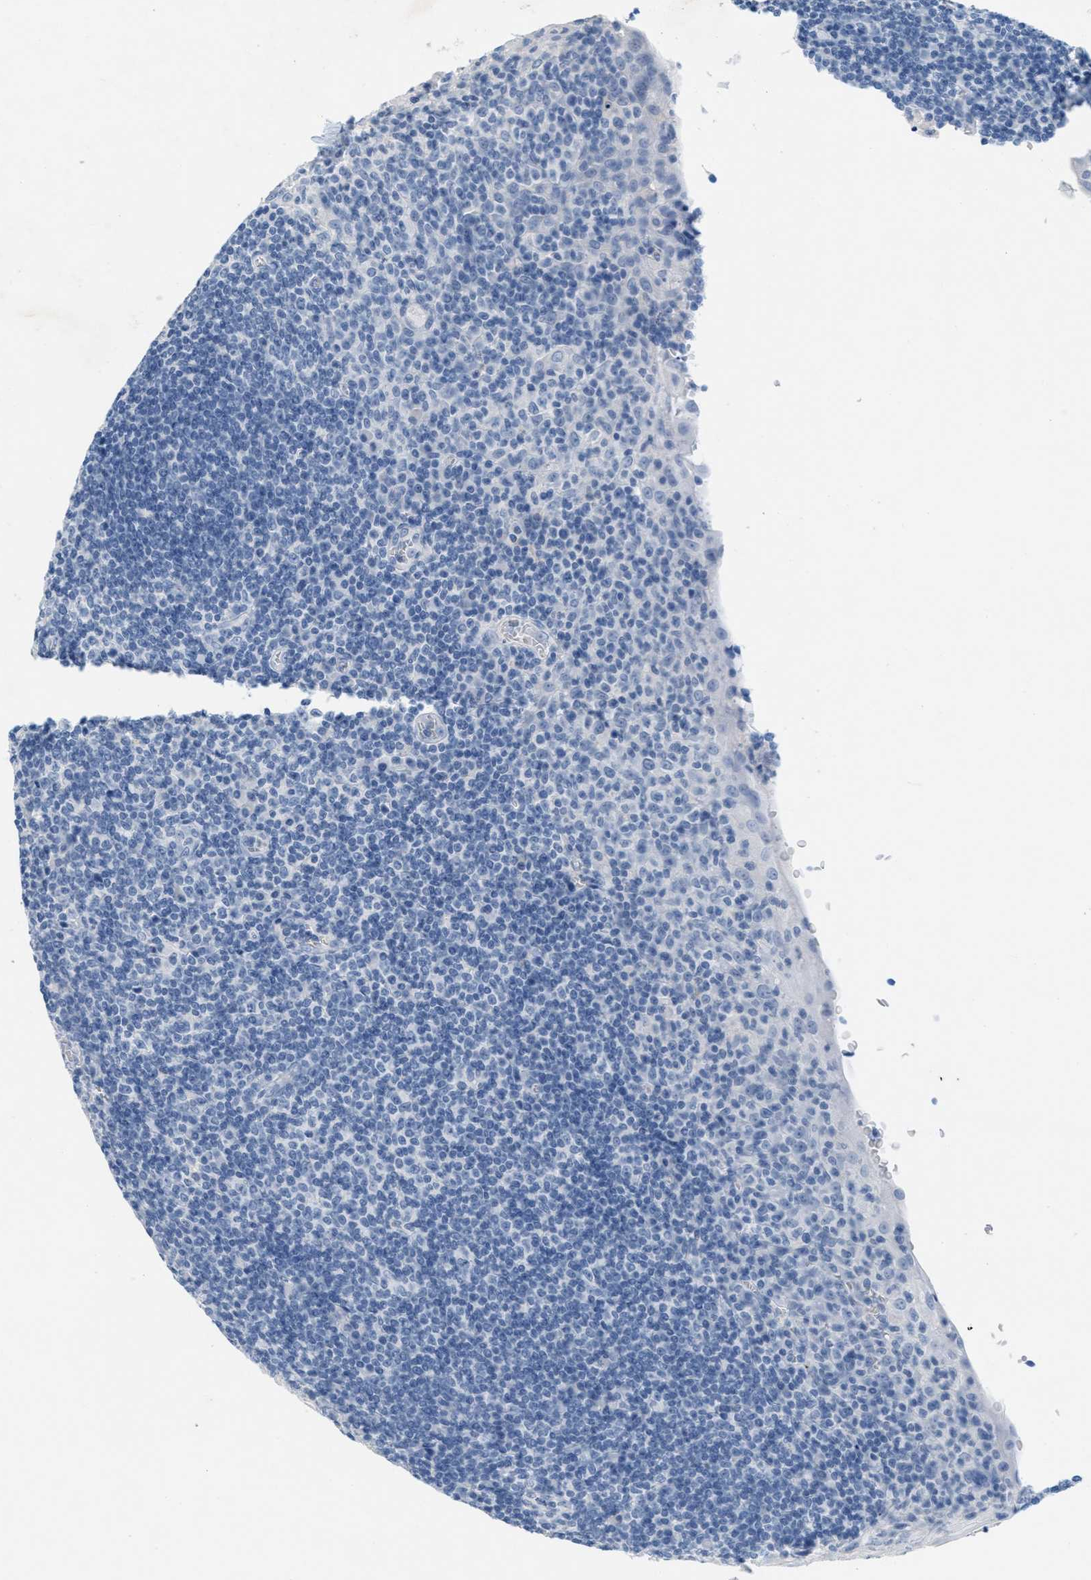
{"staining": {"intensity": "negative", "quantity": "none", "location": "none"}, "tissue": "tonsil", "cell_type": "Germinal center cells", "image_type": "normal", "snomed": [{"axis": "morphology", "description": "Normal tissue, NOS"}, {"axis": "topography", "description": "Tonsil"}], "caption": "Immunohistochemical staining of unremarkable tonsil demonstrates no significant positivity in germinal center cells.", "gene": "GPM6A", "patient": {"sex": "male", "age": 37}}